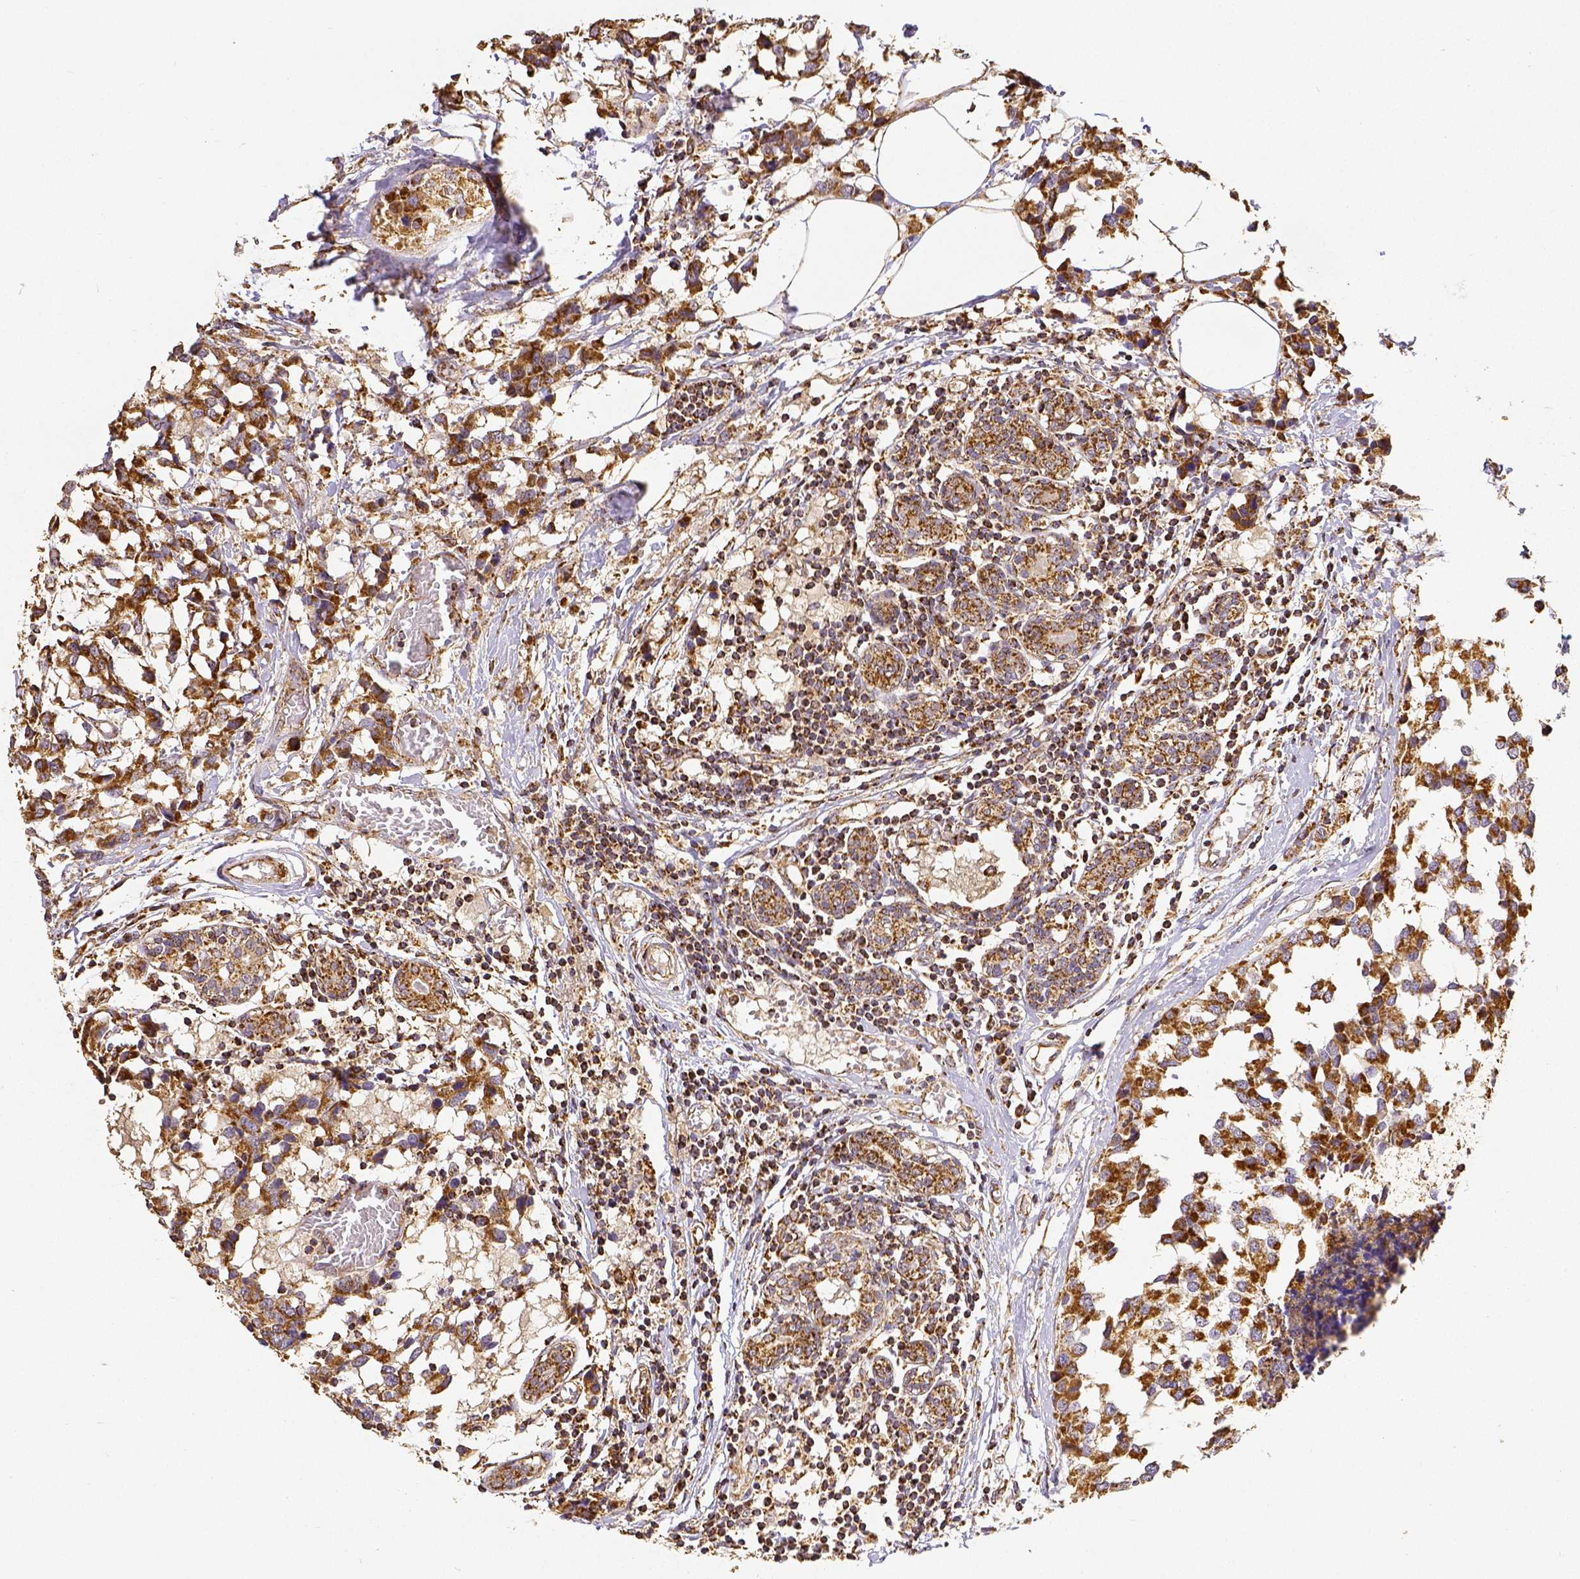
{"staining": {"intensity": "strong", "quantity": ">75%", "location": "cytoplasmic/membranous"}, "tissue": "breast cancer", "cell_type": "Tumor cells", "image_type": "cancer", "snomed": [{"axis": "morphology", "description": "Lobular carcinoma"}, {"axis": "topography", "description": "Breast"}], "caption": "Immunohistochemical staining of breast cancer (lobular carcinoma) shows high levels of strong cytoplasmic/membranous expression in approximately >75% of tumor cells. (Brightfield microscopy of DAB IHC at high magnification).", "gene": "SDHB", "patient": {"sex": "female", "age": 59}}